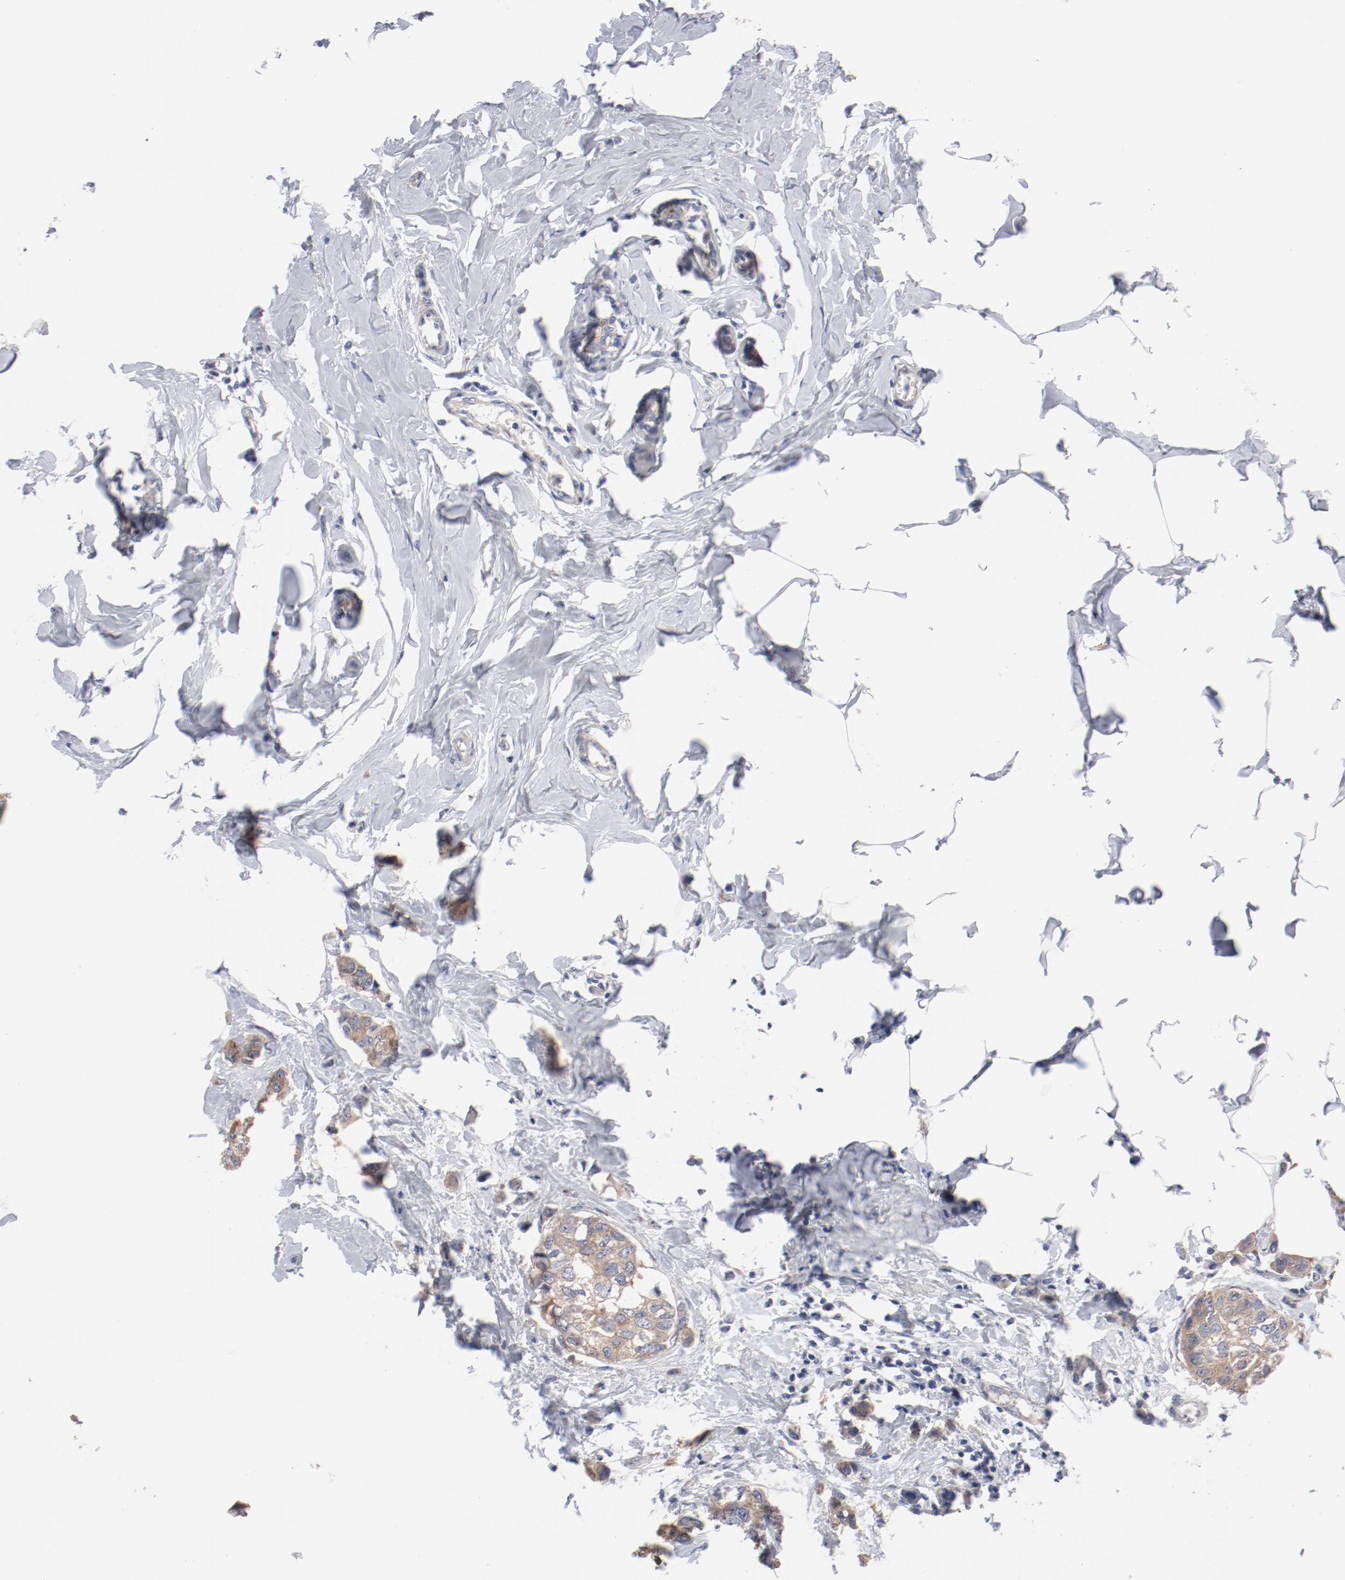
{"staining": {"intensity": "weak", "quantity": ">75%", "location": "cytoplasmic/membranous"}, "tissue": "breast cancer", "cell_type": "Tumor cells", "image_type": "cancer", "snomed": [{"axis": "morphology", "description": "Normal tissue, NOS"}, {"axis": "morphology", "description": "Duct carcinoma"}, {"axis": "topography", "description": "Breast"}], "caption": "A brown stain shows weak cytoplasmic/membranous positivity of a protein in human breast cancer tumor cells.", "gene": "GPR143", "patient": {"sex": "female", "age": 50}}